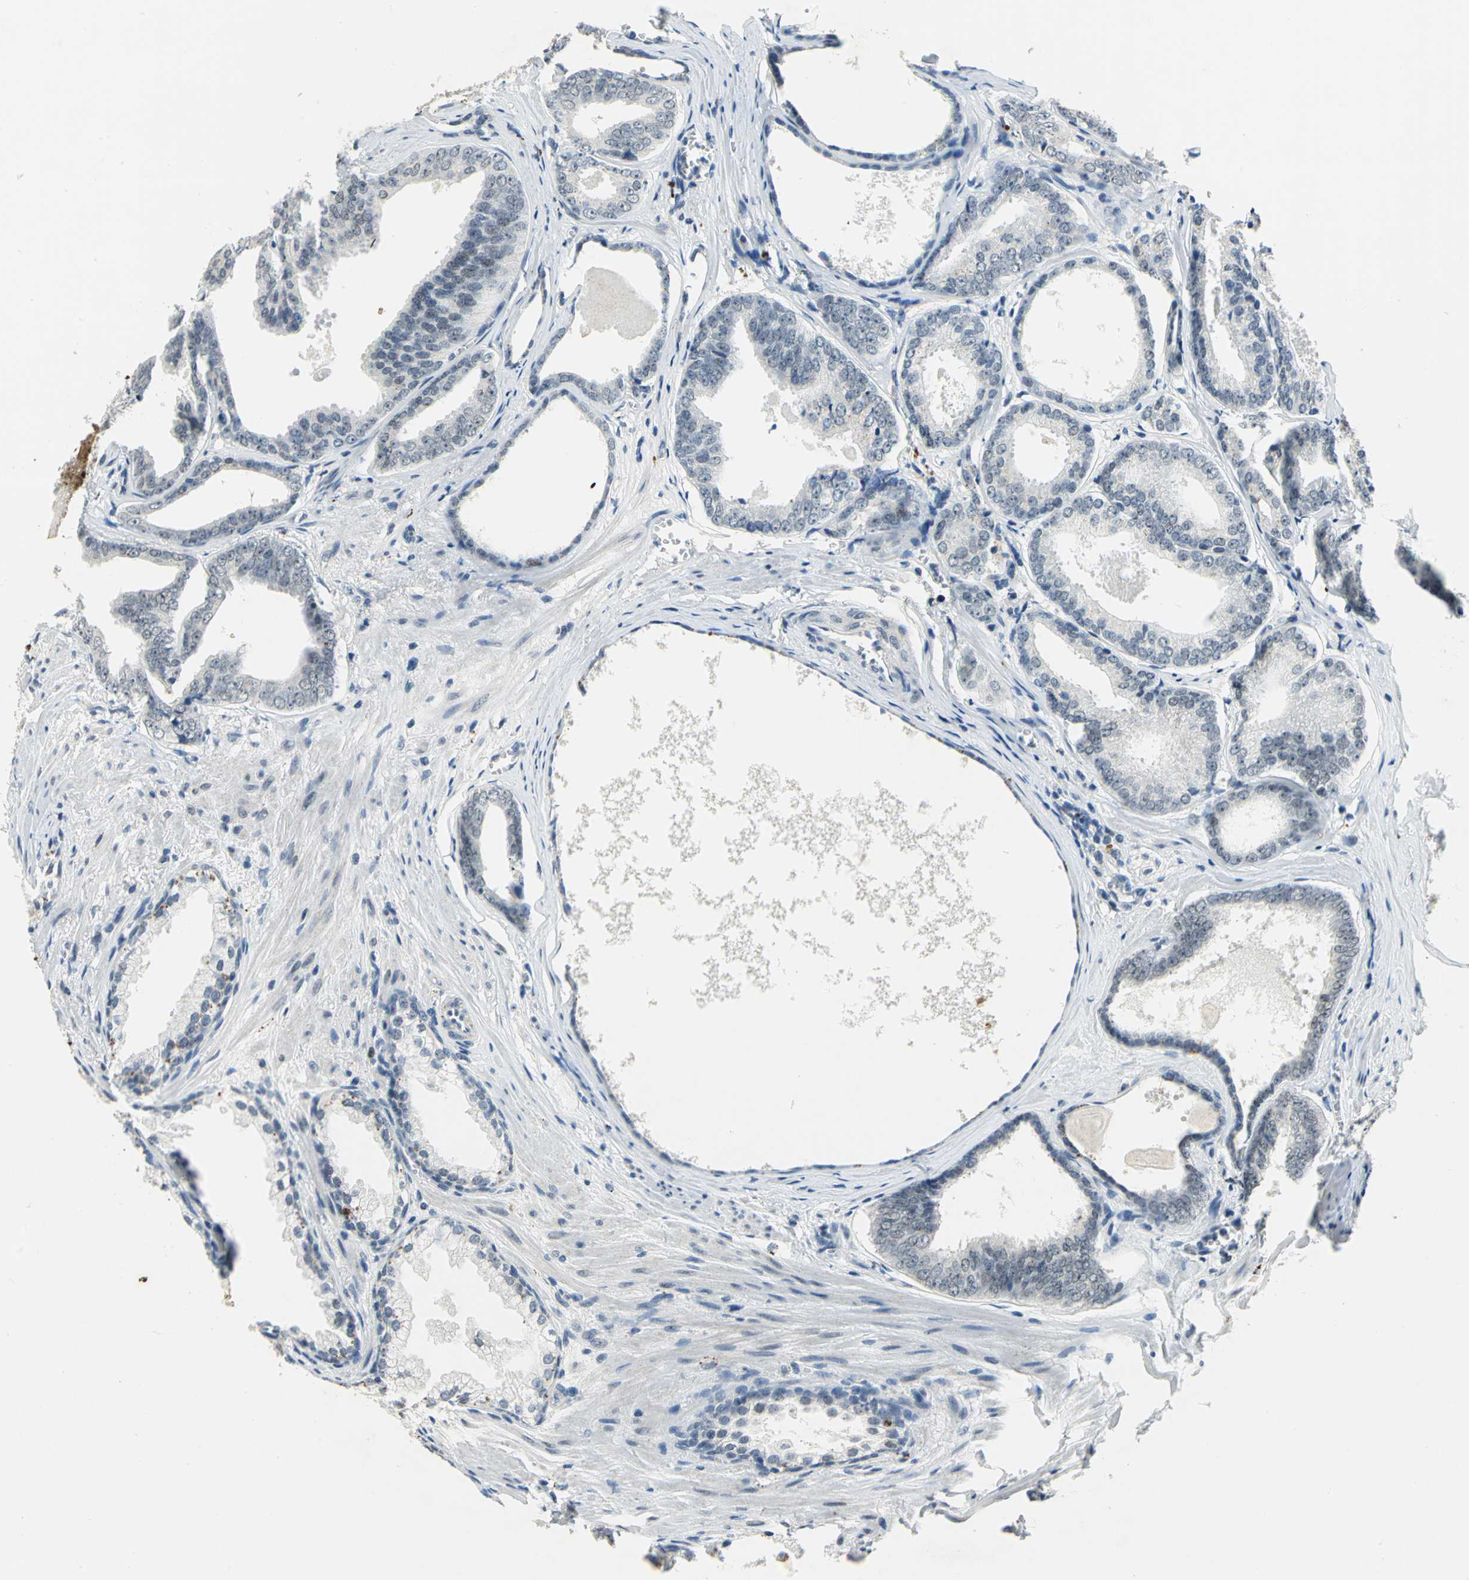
{"staining": {"intensity": "negative", "quantity": "none", "location": "none"}, "tissue": "prostate cancer", "cell_type": "Tumor cells", "image_type": "cancer", "snomed": [{"axis": "morphology", "description": "Adenocarcinoma, Medium grade"}, {"axis": "topography", "description": "Prostate"}], "caption": "Immunohistochemistry histopathology image of neoplastic tissue: prostate cancer (adenocarcinoma (medium-grade)) stained with DAB displays no significant protein staining in tumor cells.", "gene": "RAD17", "patient": {"sex": "male", "age": 79}}